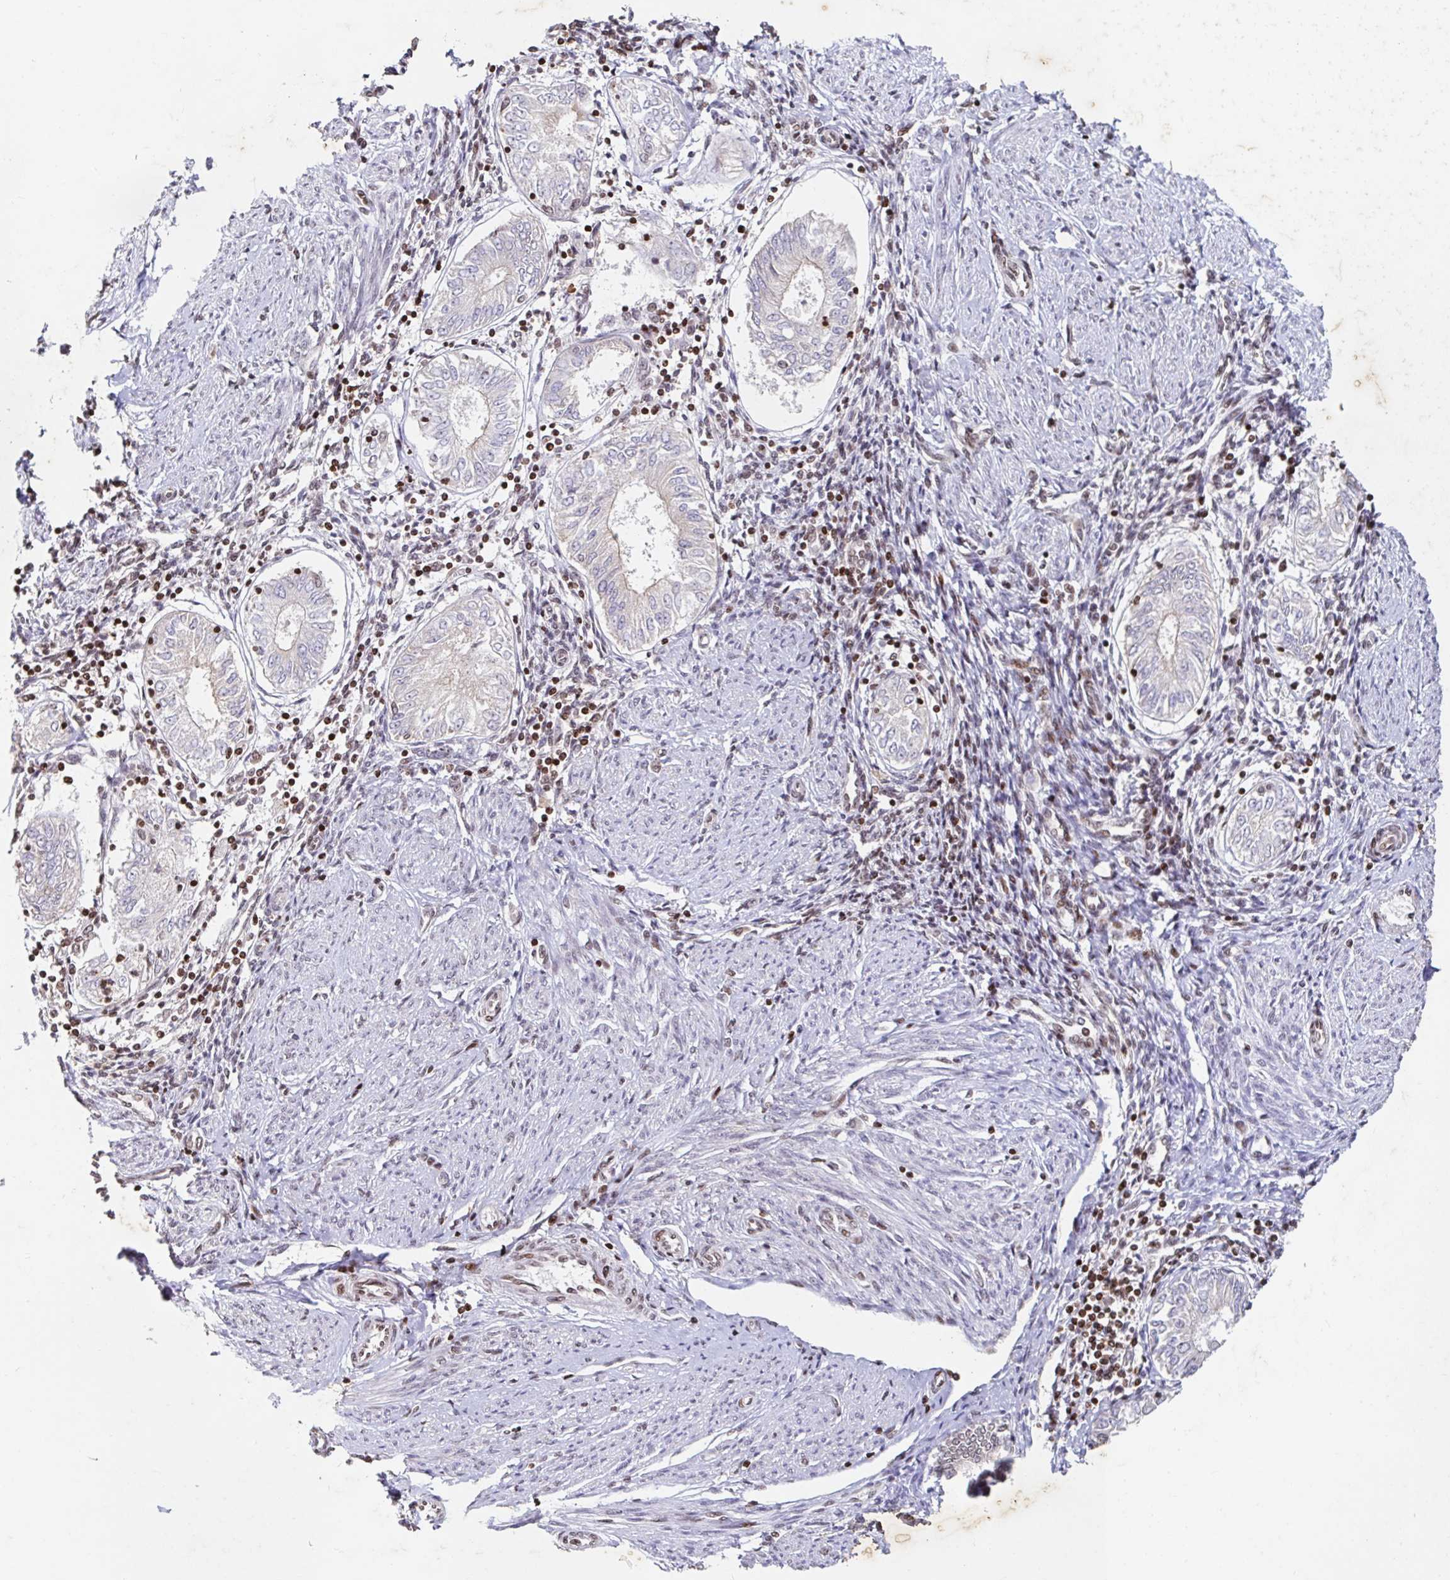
{"staining": {"intensity": "negative", "quantity": "none", "location": "none"}, "tissue": "endometrial cancer", "cell_type": "Tumor cells", "image_type": "cancer", "snomed": [{"axis": "morphology", "description": "Adenocarcinoma, NOS"}, {"axis": "topography", "description": "Endometrium"}], "caption": "Histopathology image shows no protein expression in tumor cells of endometrial adenocarcinoma tissue.", "gene": "C19orf53", "patient": {"sex": "female", "age": 68}}